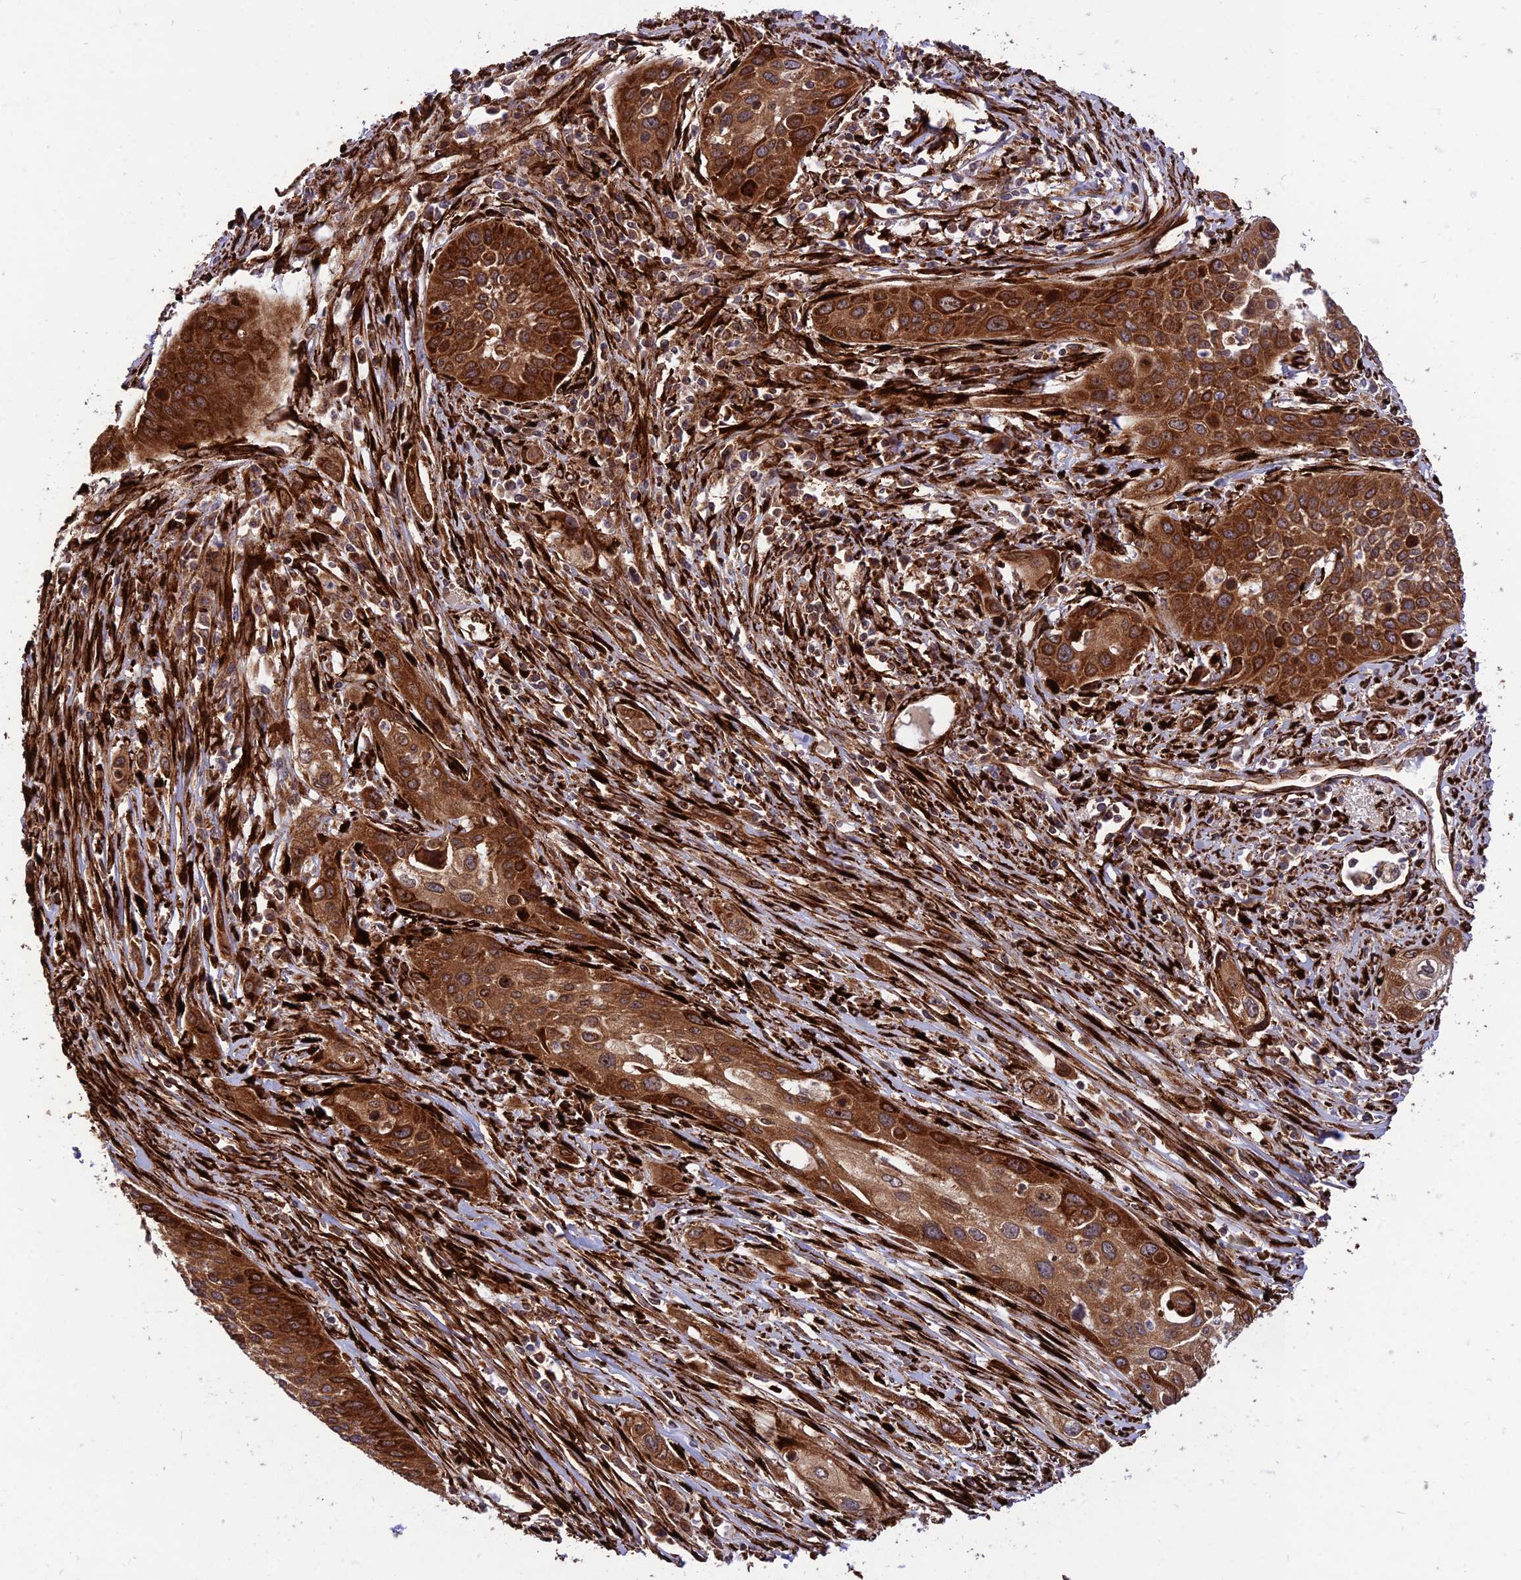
{"staining": {"intensity": "strong", "quantity": ">75%", "location": "cytoplasmic/membranous"}, "tissue": "cervical cancer", "cell_type": "Tumor cells", "image_type": "cancer", "snomed": [{"axis": "morphology", "description": "Squamous cell carcinoma, NOS"}, {"axis": "topography", "description": "Cervix"}], "caption": "Immunohistochemical staining of human cervical cancer (squamous cell carcinoma) shows strong cytoplasmic/membranous protein expression in approximately >75% of tumor cells.", "gene": "CRTAP", "patient": {"sex": "female", "age": 34}}